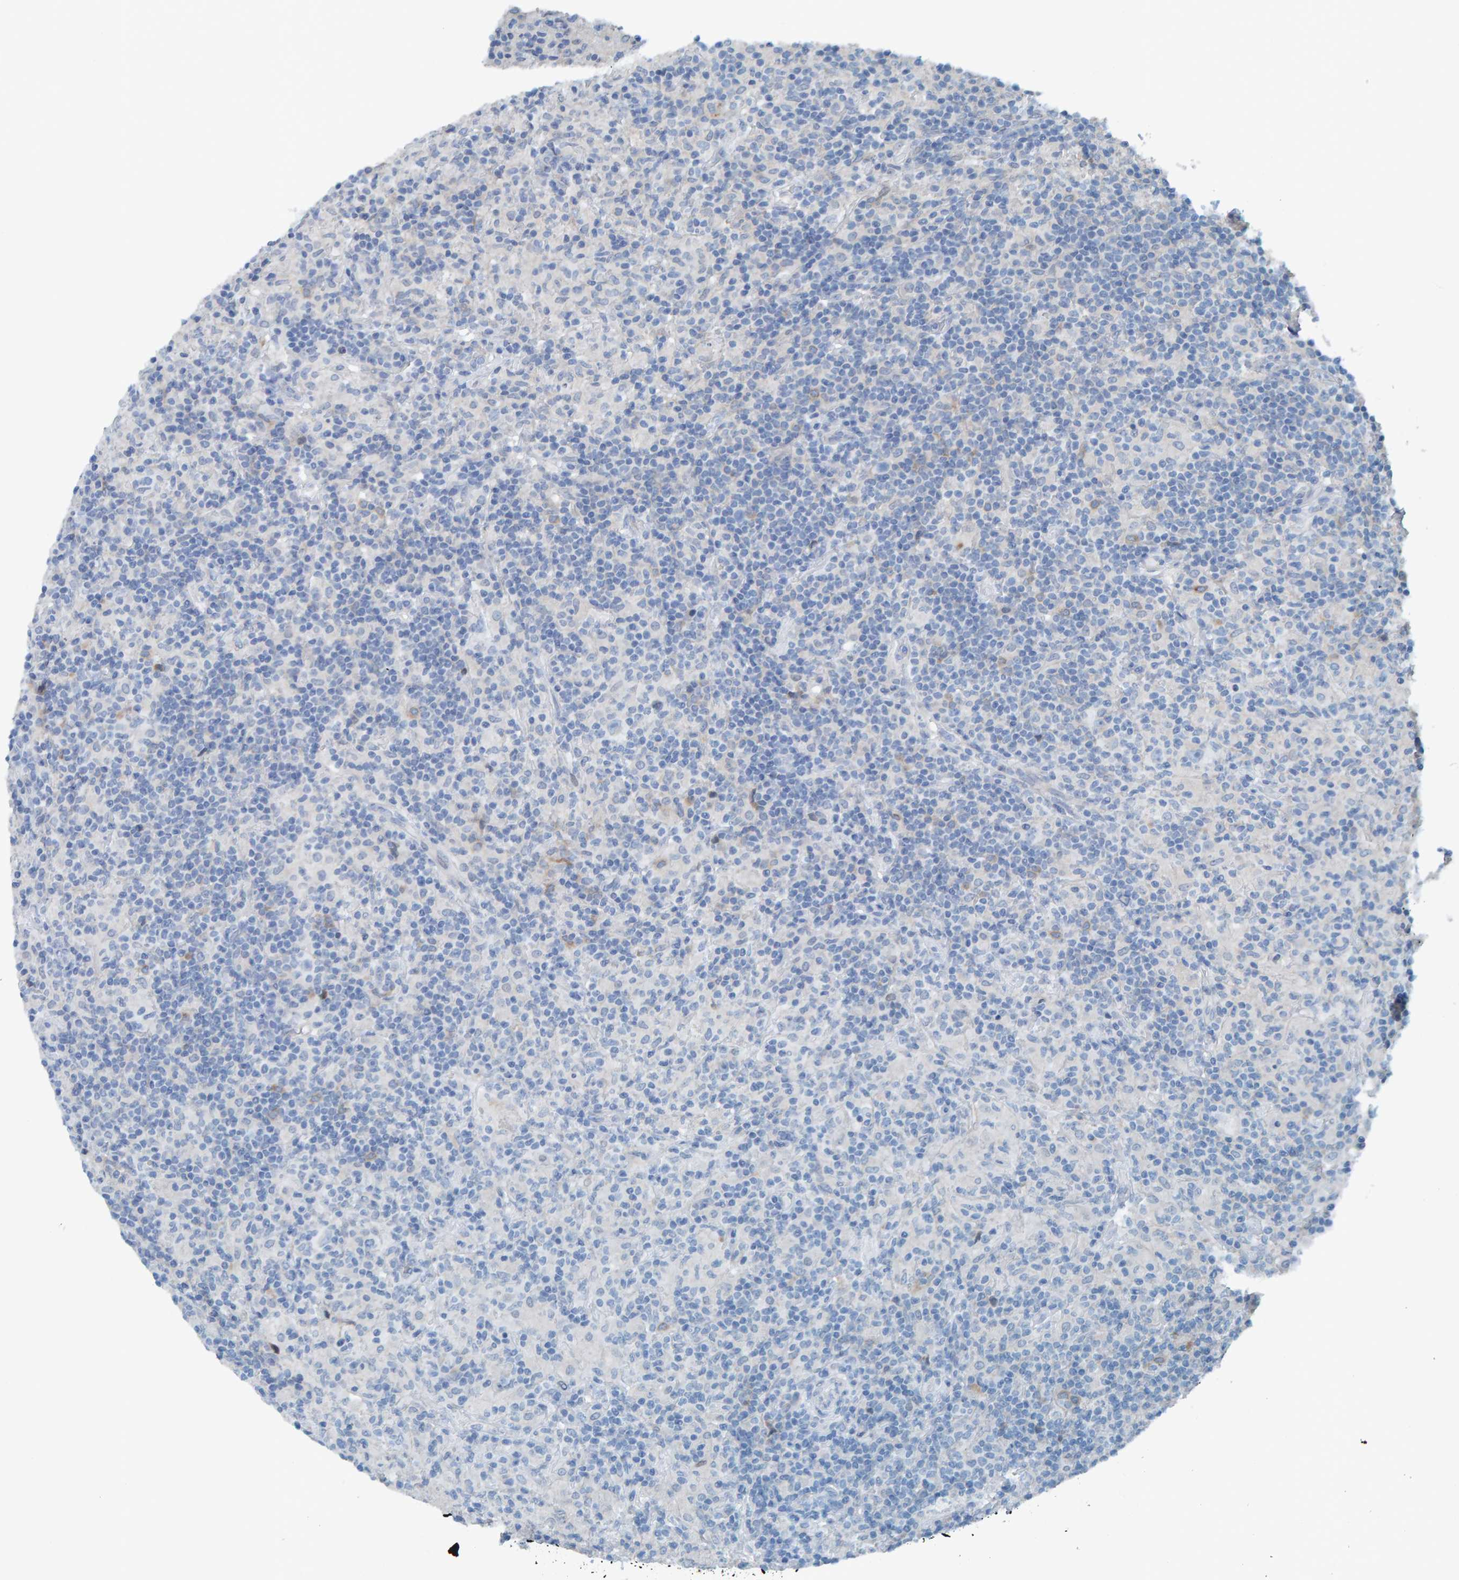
{"staining": {"intensity": "negative", "quantity": "none", "location": "none"}, "tissue": "lymphoma", "cell_type": "Tumor cells", "image_type": "cancer", "snomed": [{"axis": "morphology", "description": "Hodgkin's disease, NOS"}, {"axis": "topography", "description": "Lymph node"}], "caption": "Immunohistochemistry photomicrograph of human lymphoma stained for a protein (brown), which reveals no expression in tumor cells.", "gene": "CNP", "patient": {"sex": "male", "age": 70}}